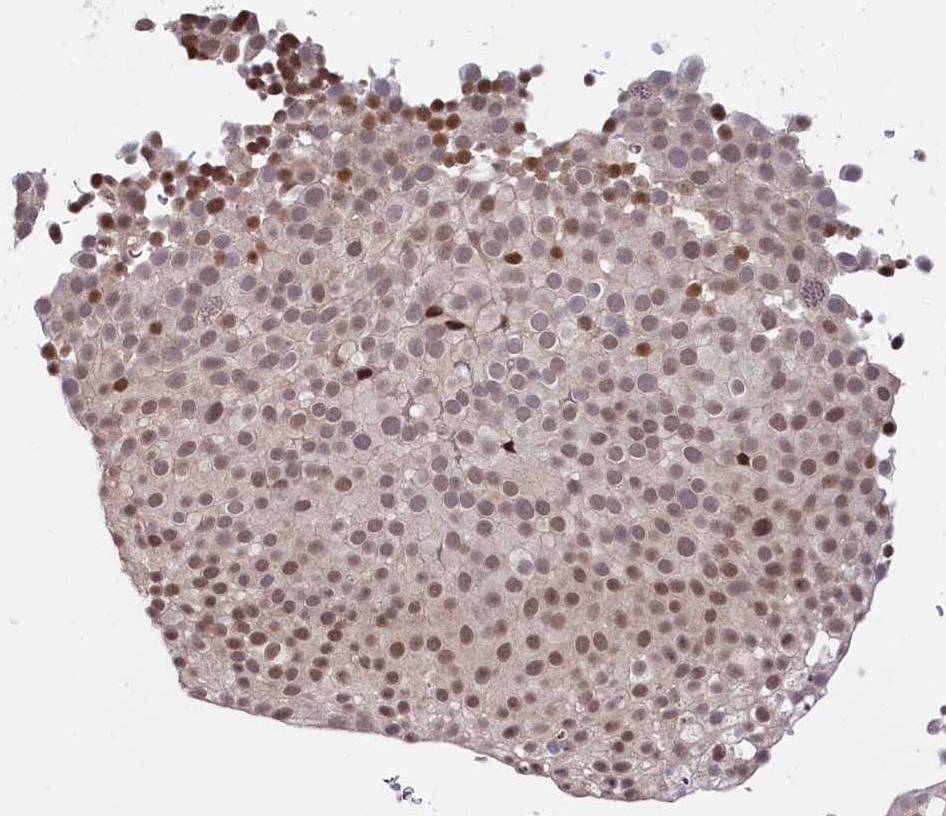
{"staining": {"intensity": "weak", "quantity": ">75%", "location": "nuclear"}, "tissue": "urothelial cancer", "cell_type": "Tumor cells", "image_type": "cancer", "snomed": [{"axis": "morphology", "description": "Urothelial carcinoma, Low grade"}, {"axis": "topography", "description": "Urinary bladder"}], "caption": "Urothelial cancer stained for a protein (brown) exhibits weak nuclear positive positivity in approximately >75% of tumor cells.", "gene": "INTS14", "patient": {"sex": "male", "age": 78}}